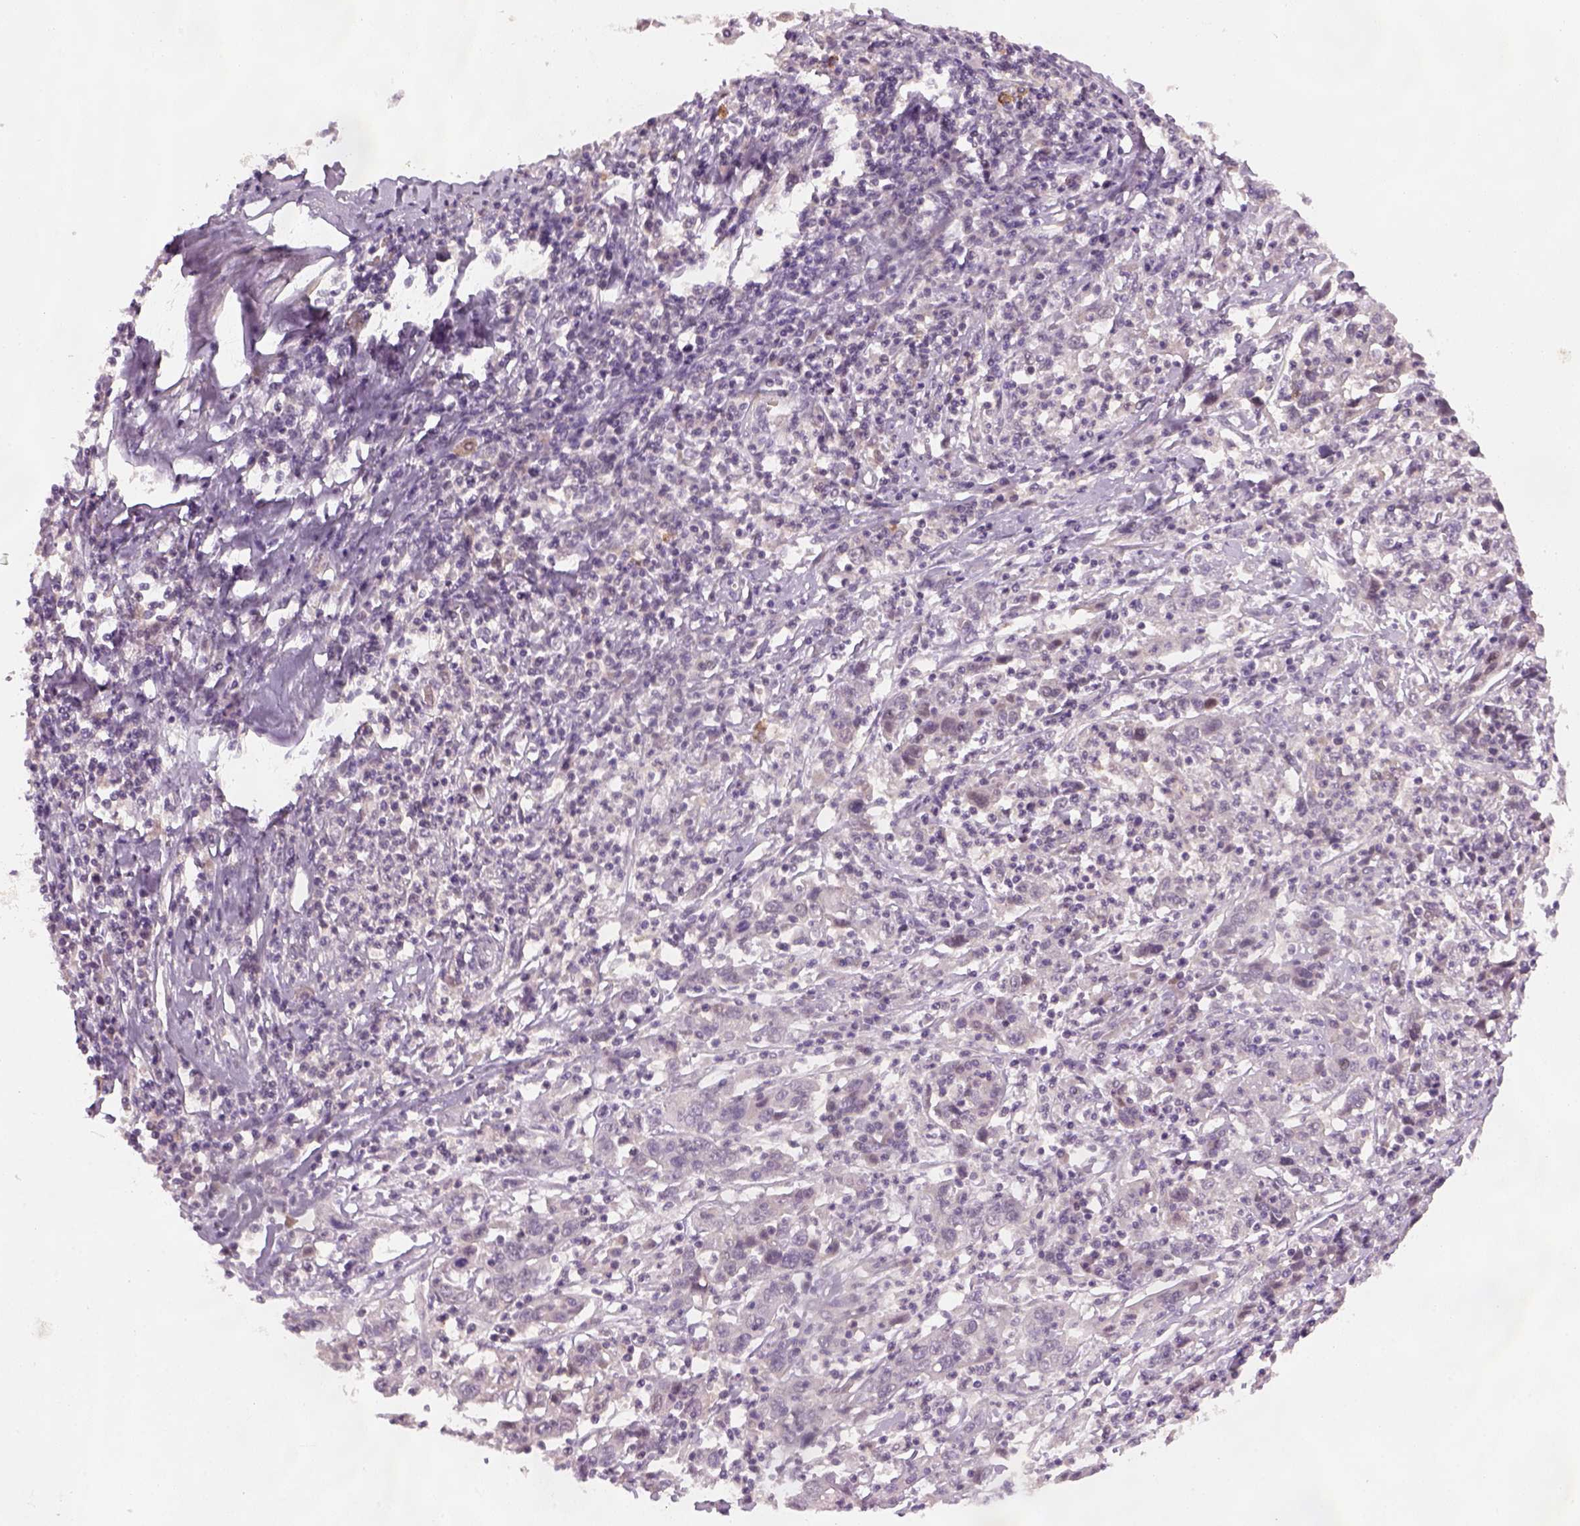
{"staining": {"intensity": "negative", "quantity": "none", "location": "none"}, "tissue": "cervical cancer", "cell_type": "Tumor cells", "image_type": "cancer", "snomed": [{"axis": "morphology", "description": "Squamous cell carcinoma, NOS"}, {"axis": "topography", "description": "Cervix"}], "caption": "A high-resolution photomicrograph shows IHC staining of cervical squamous cell carcinoma, which demonstrates no significant staining in tumor cells. (Brightfield microscopy of DAB (3,3'-diaminobenzidine) immunohistochemistry (IHC) at high magnification).", "gene": "GDNF", "patient": {"sex": "female", "age": 46}}